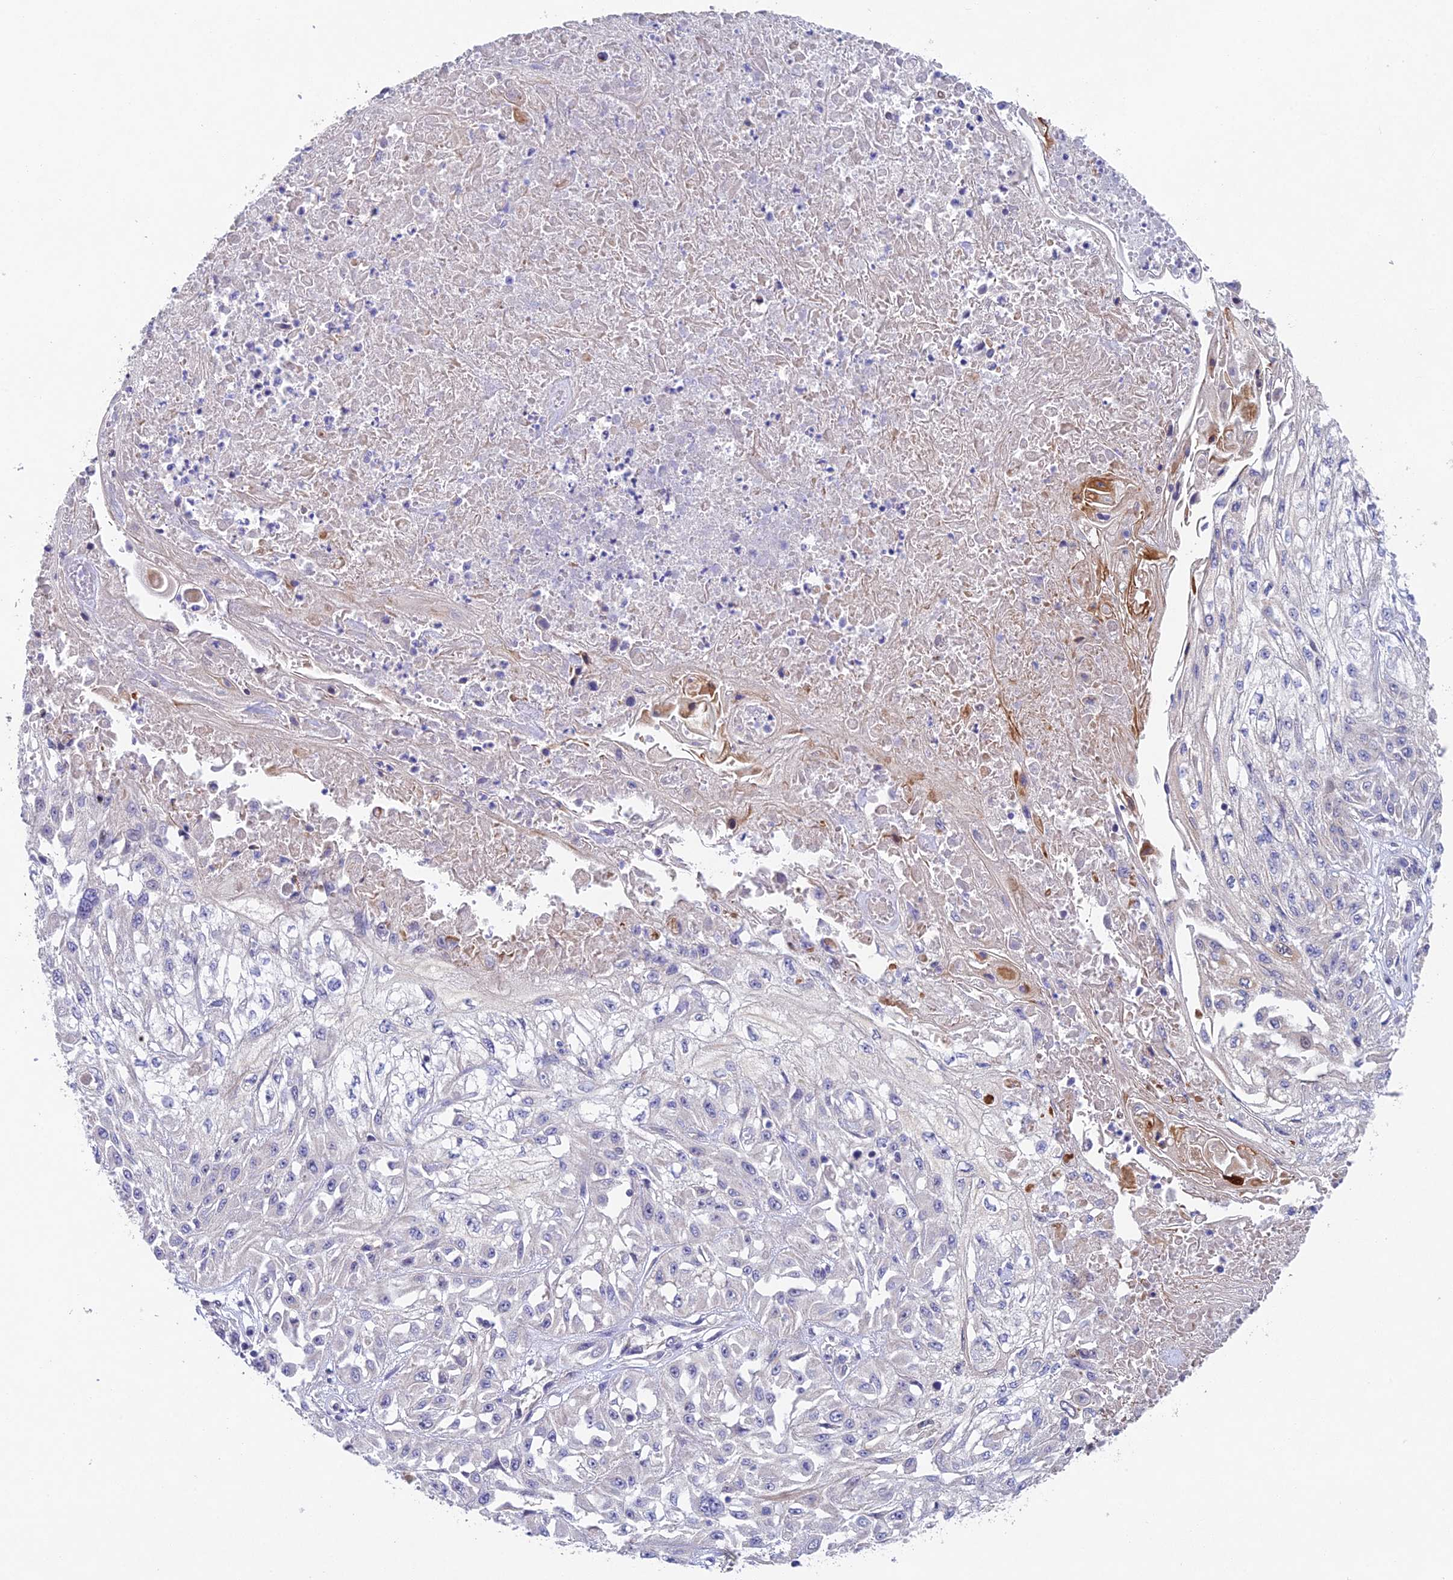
{"staining": {"intensity": "negative", "quantity": "none", "location": "none"}, "tissue": "skin cancer", "cell_type": "Tumor cells", "image_type": "cancer", "snomed": [{"axis": "morphology", "description": "Squamous cell carcinoma, NOS"}, {"axis": "morphology", "description": "Squamous cell carcinoma, metastatic, NOS"}, {"axis": "topography", "description": "Skin"}, {"axis": "topography", "description": "Lymph node"}], "caption": "Tumor cells show no significant protein positivity in skin cancer. (Brightfield microscopy of DAB (3,3'-diaminobenzidine) IHC at high magnification).", "gene": "NSMCE1", "patient": {"sex": "male", "age": 75}}